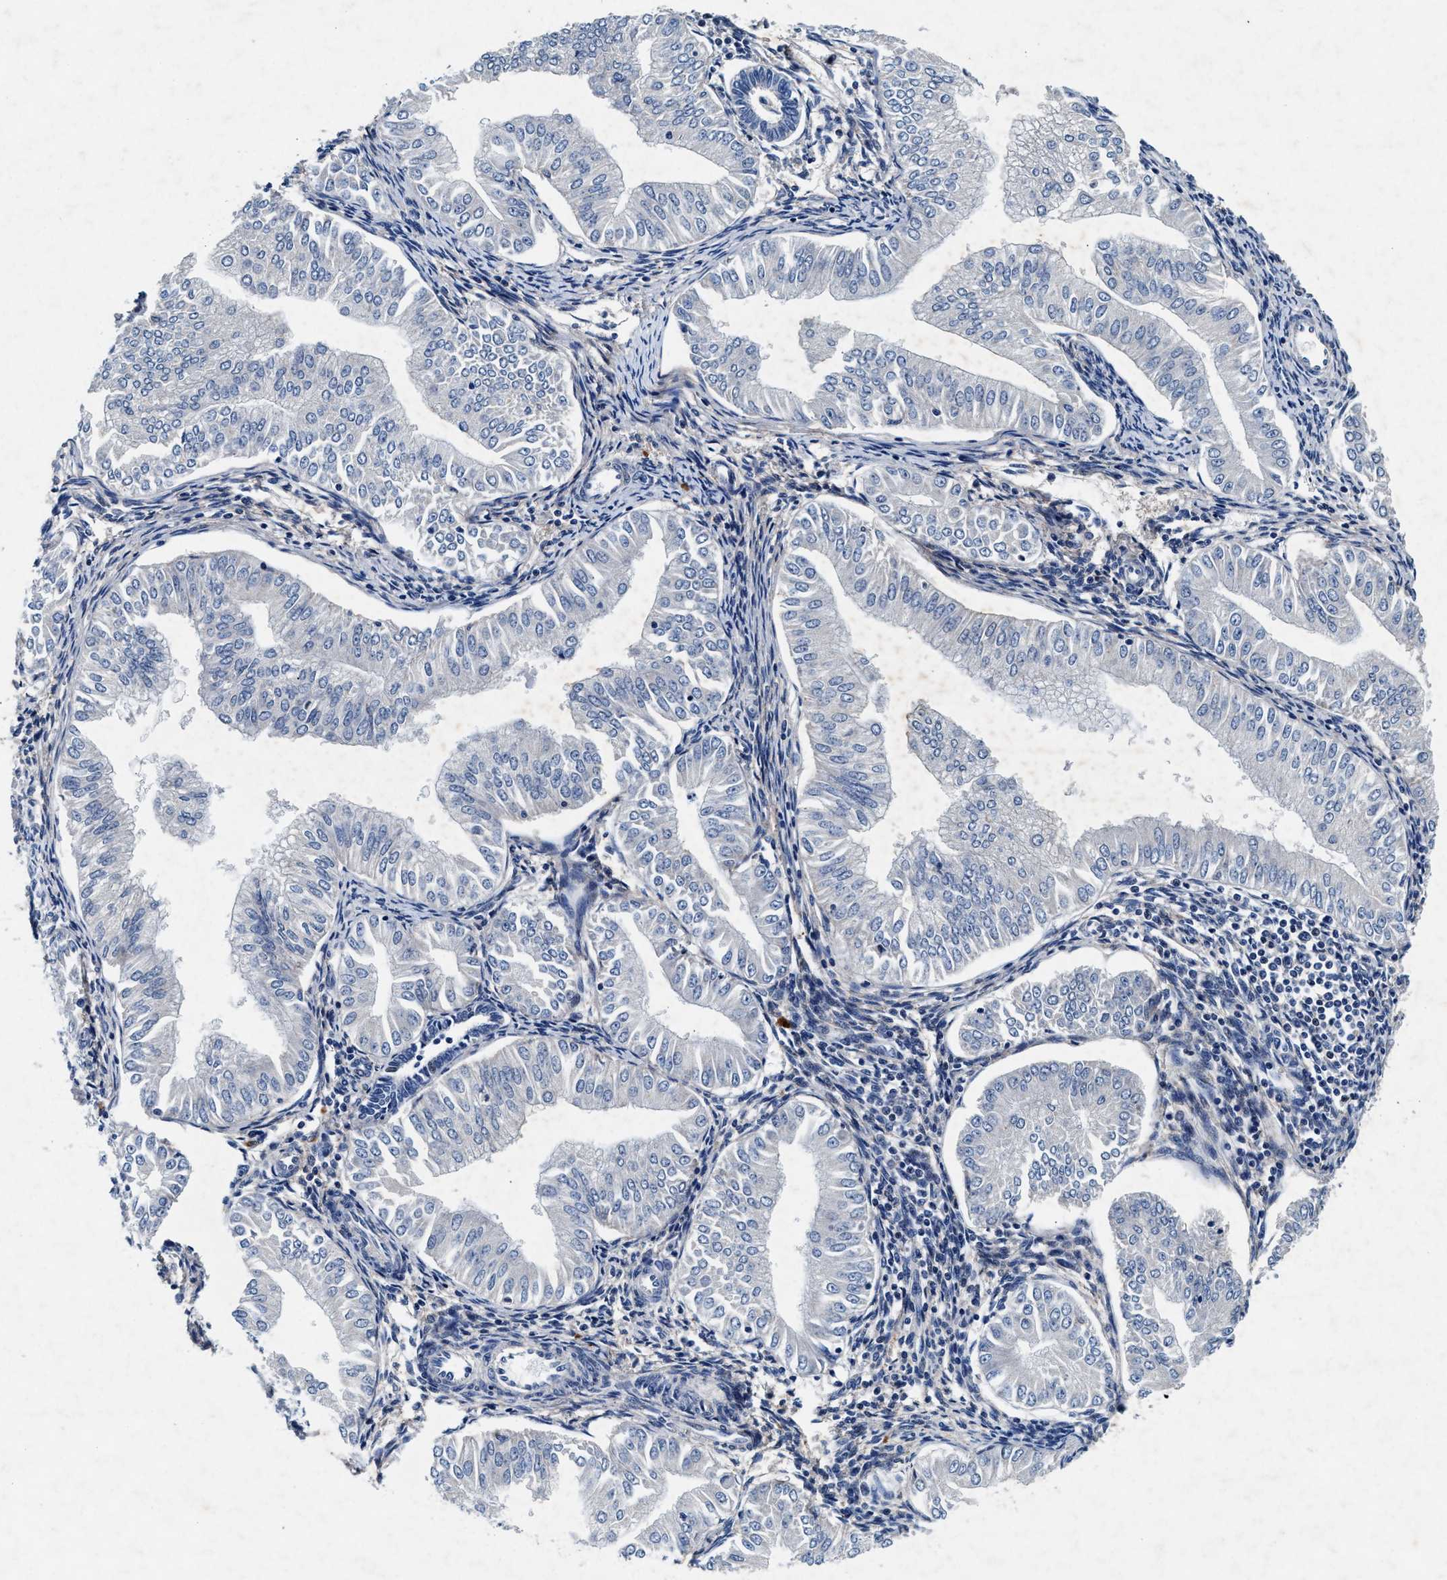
{"staining": {"intensity": "negative", "quantity": "none", "location": "none"}, "tissue": "endometrial cancer", "cell_type": "Tumor cells", "image_type": "cancer", "snomed": [{"axis": "morphology", "description": "Normal tissue, NOS"}, {"axis": "morphology", "description": "Adenocarcinoma, NOS"}, {"axis": "topography", "description": "Endometrium"}], "caption": "There is no significant expression in tumor cells of endometrial cancer. (DAB immunohistochemistry (IHC), high magnification).", "gene": "SLC8A1", "patient": {"sex": "female", "age": 53}}